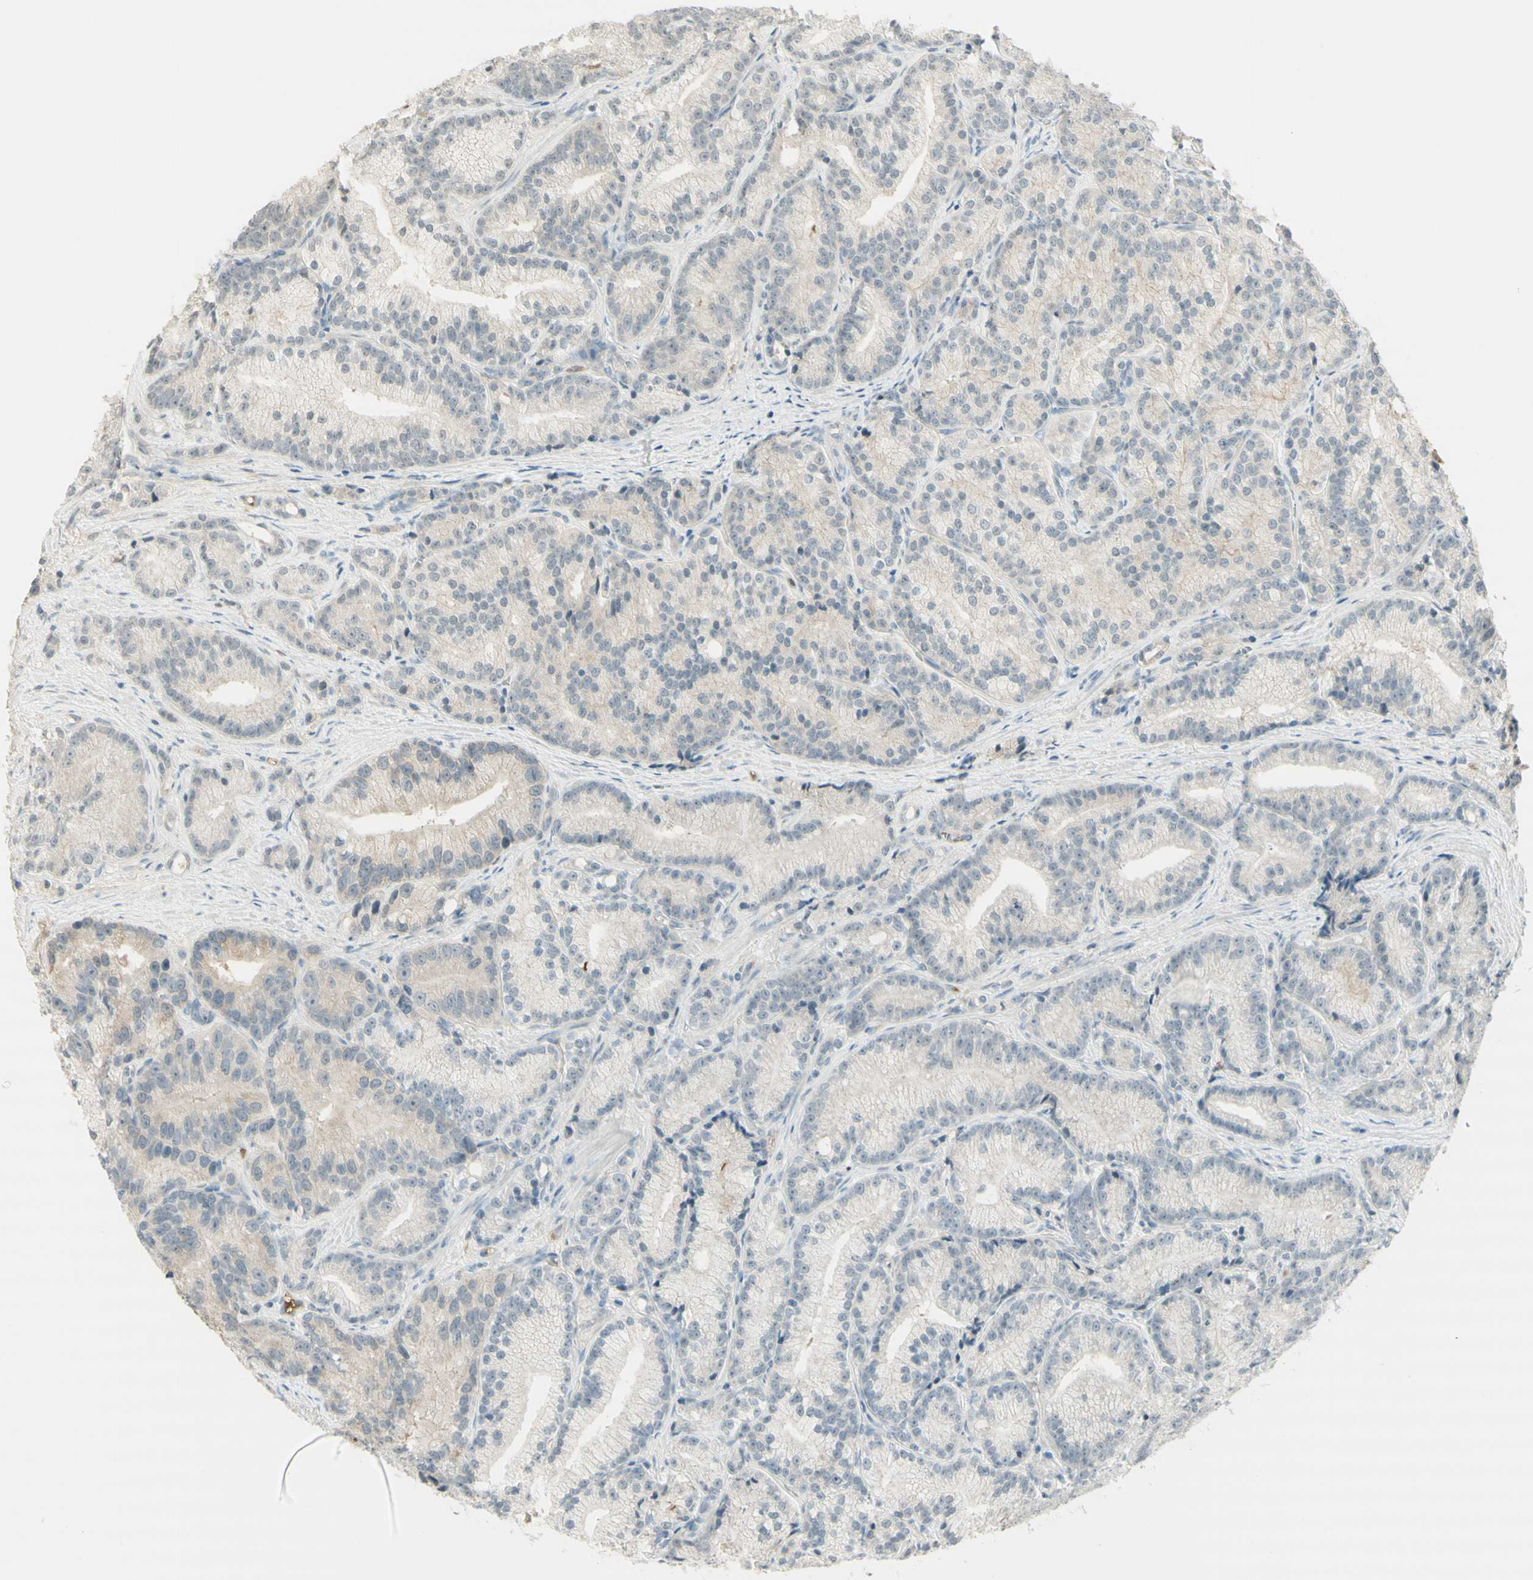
{"staining": {"intensity": "negative", "quantity": "none", "location": "none"}, "tissue": "prostate cancer", "cell_type": "Tumor cells", "image_type": "cancer", "snomed": [{"axis": "morphology", "description": "Adenocarcinoma, Low grade"}, {"axis": "topography", "description": "Prostate"}], "caption": "Immunohistochemistry (IHC) photomicrograph of prostate cancer stained for a protein (brown), which reveals no staining in tumor cells.", "gene": "NID1", "patient": {"sex": "male", "age": 89}}